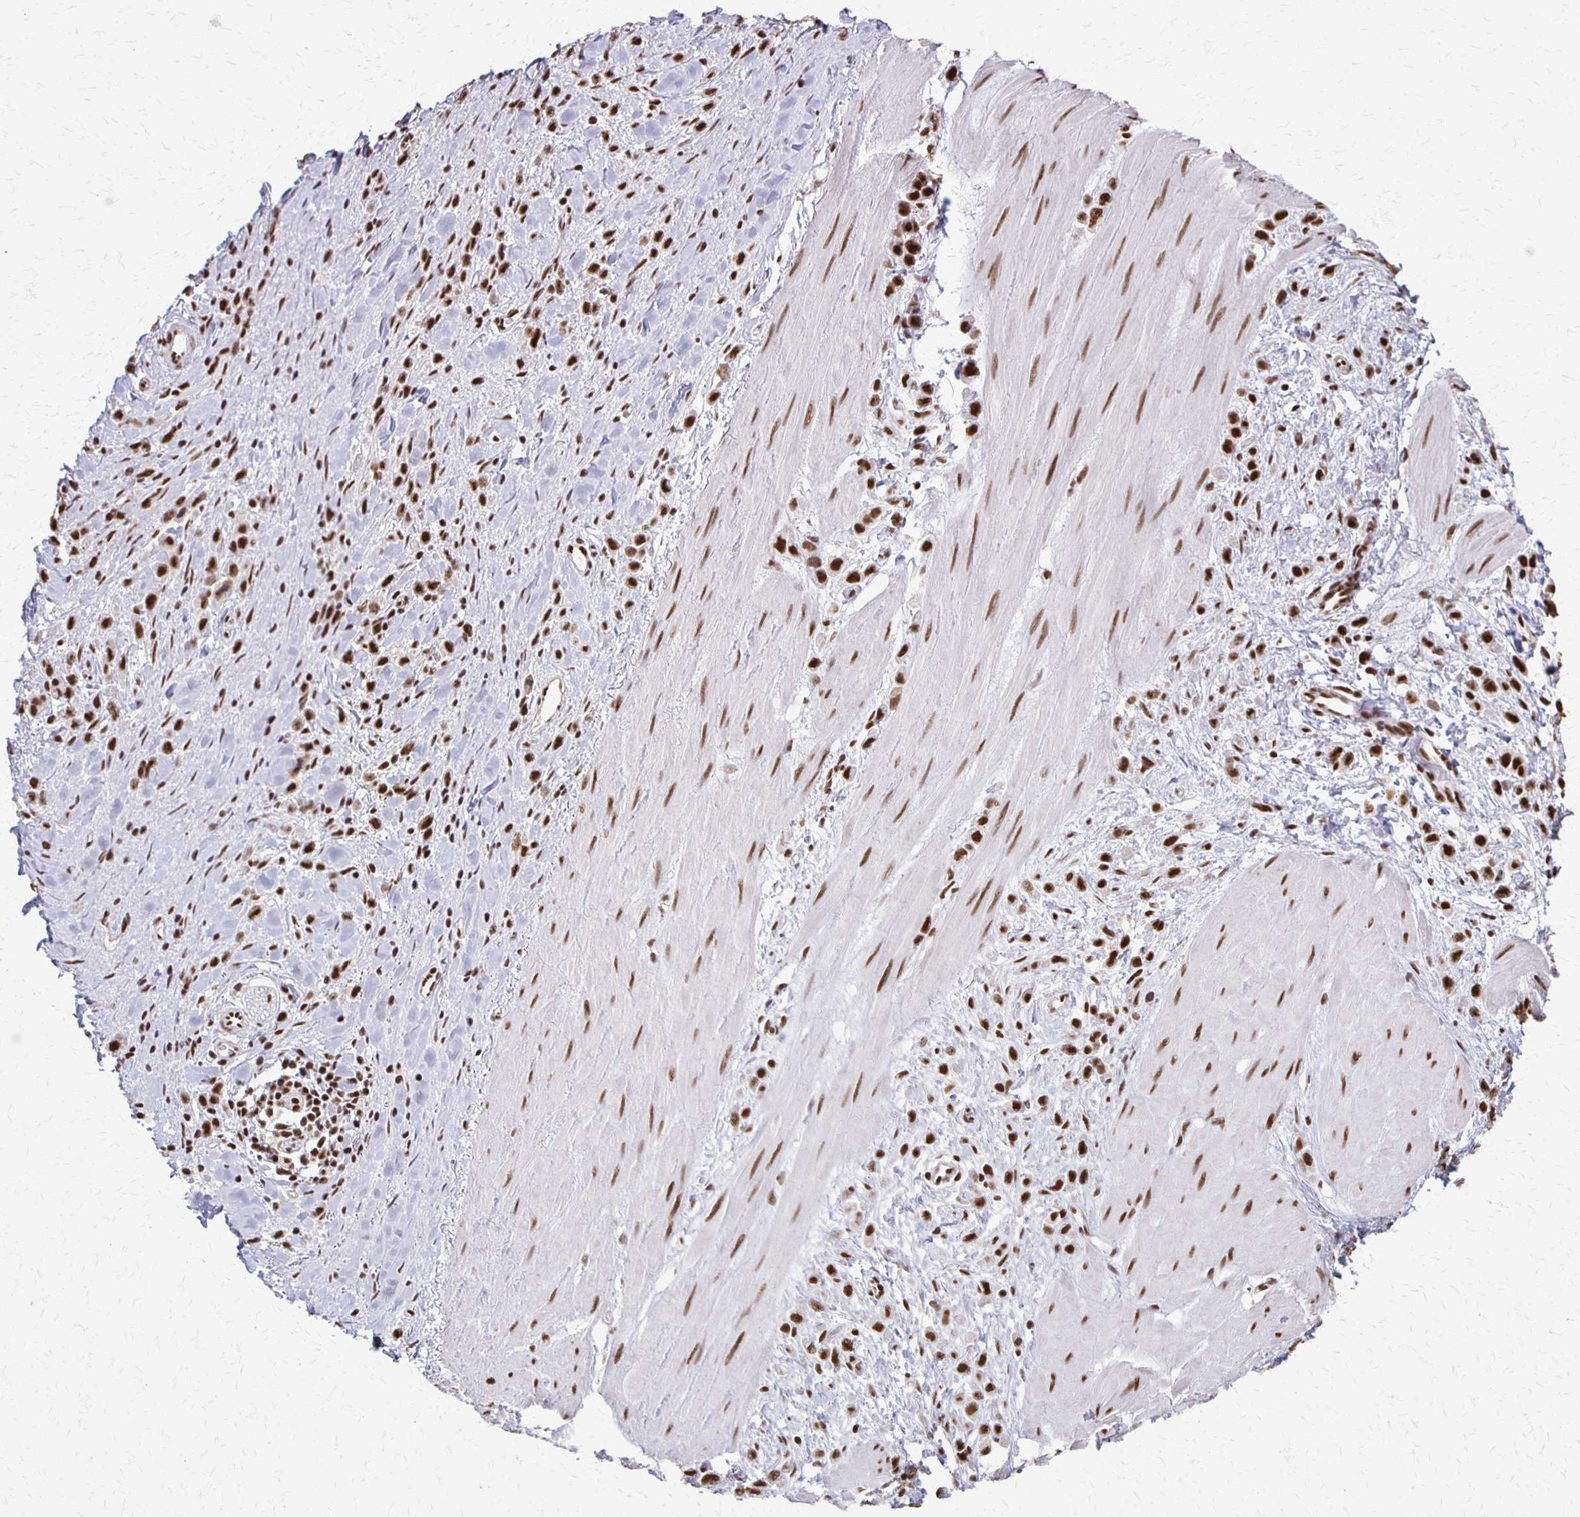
{"staining": {"intensity": "strong", "quantity": ">75%", "location": "nuclear"}, "tissue": "stomach cancer", "cell_type": "Tumor cells", "image_type": "cancer", "snomed": [{"axis": "morphology", "description": "Adenocarcinoma, NOS"}, {"axis": "topography", "description": "Stomach"}], "caption": "Adenocarcinoma (stomach) stained with a protein marker reveals strong staining in tumor cells.", "gene": "XRCC6", "patient": {"sex": "male", "age": 47}}